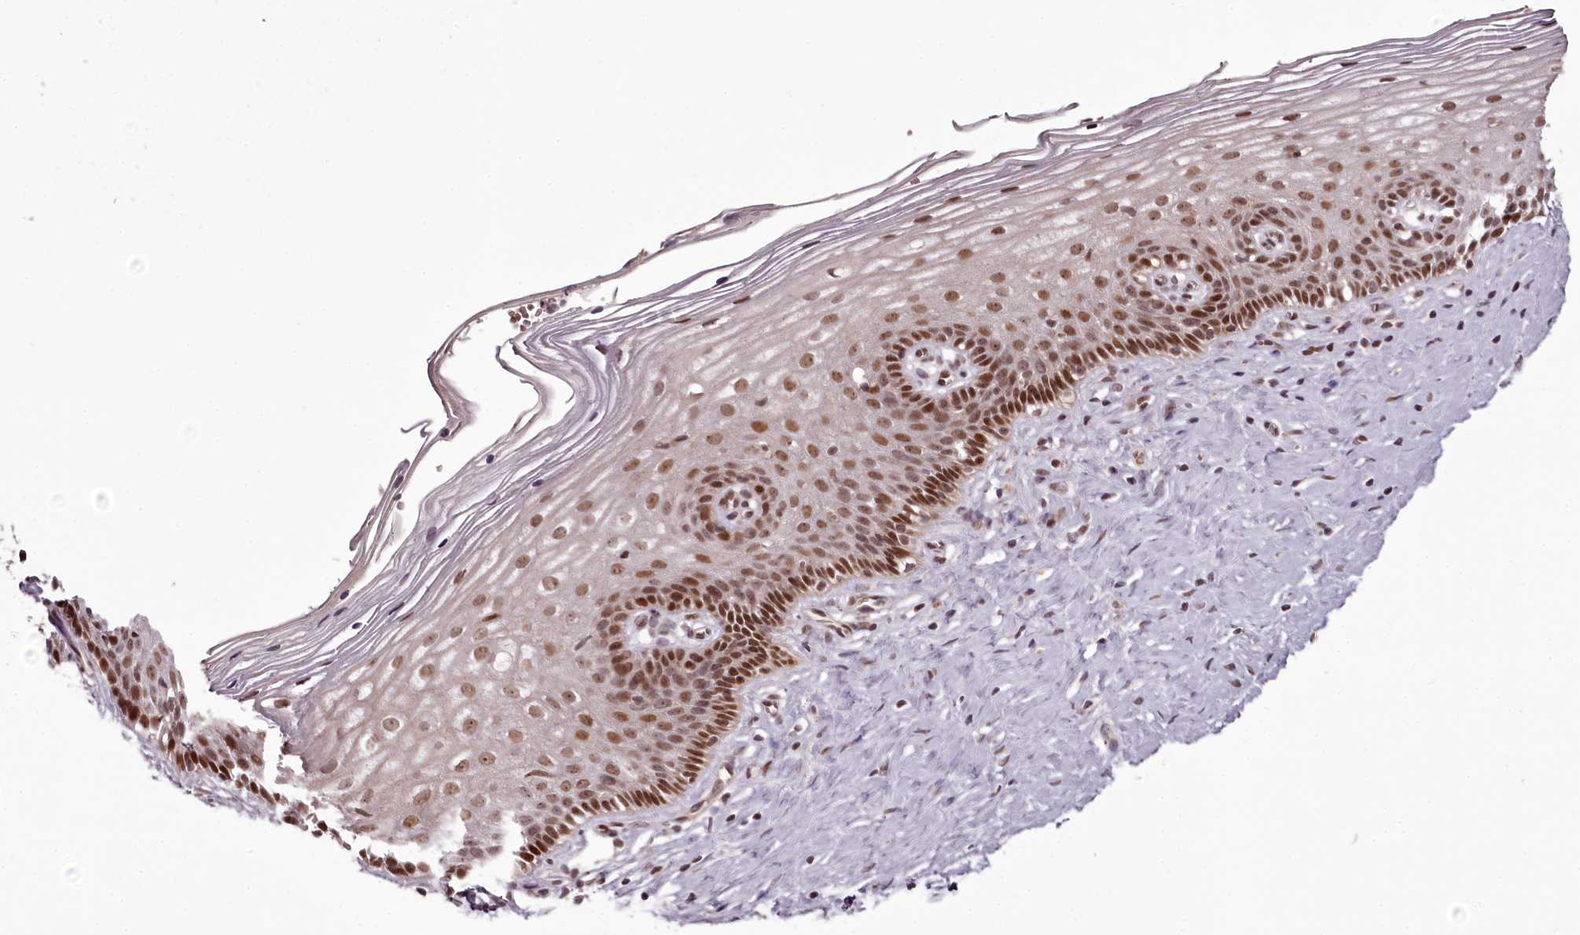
{"staining": {"intensity": "moderate", "quantity": ">75%", "location": "nuclear"}, "tissue": "cervix", "cell_type": "Glandular cells", "image_type": "normal", "snomed": [{"axis": "morphology", "description": "Normal tissue, NOS"}, {"axis": "topography", "description": "Cervix"}], "caption": "A brown stain shows moderate nuclear positivity of a protein in glandular cells of normal cervix.", "gene": "THYN1", "patient": {"sex": "female", "age": 33}}